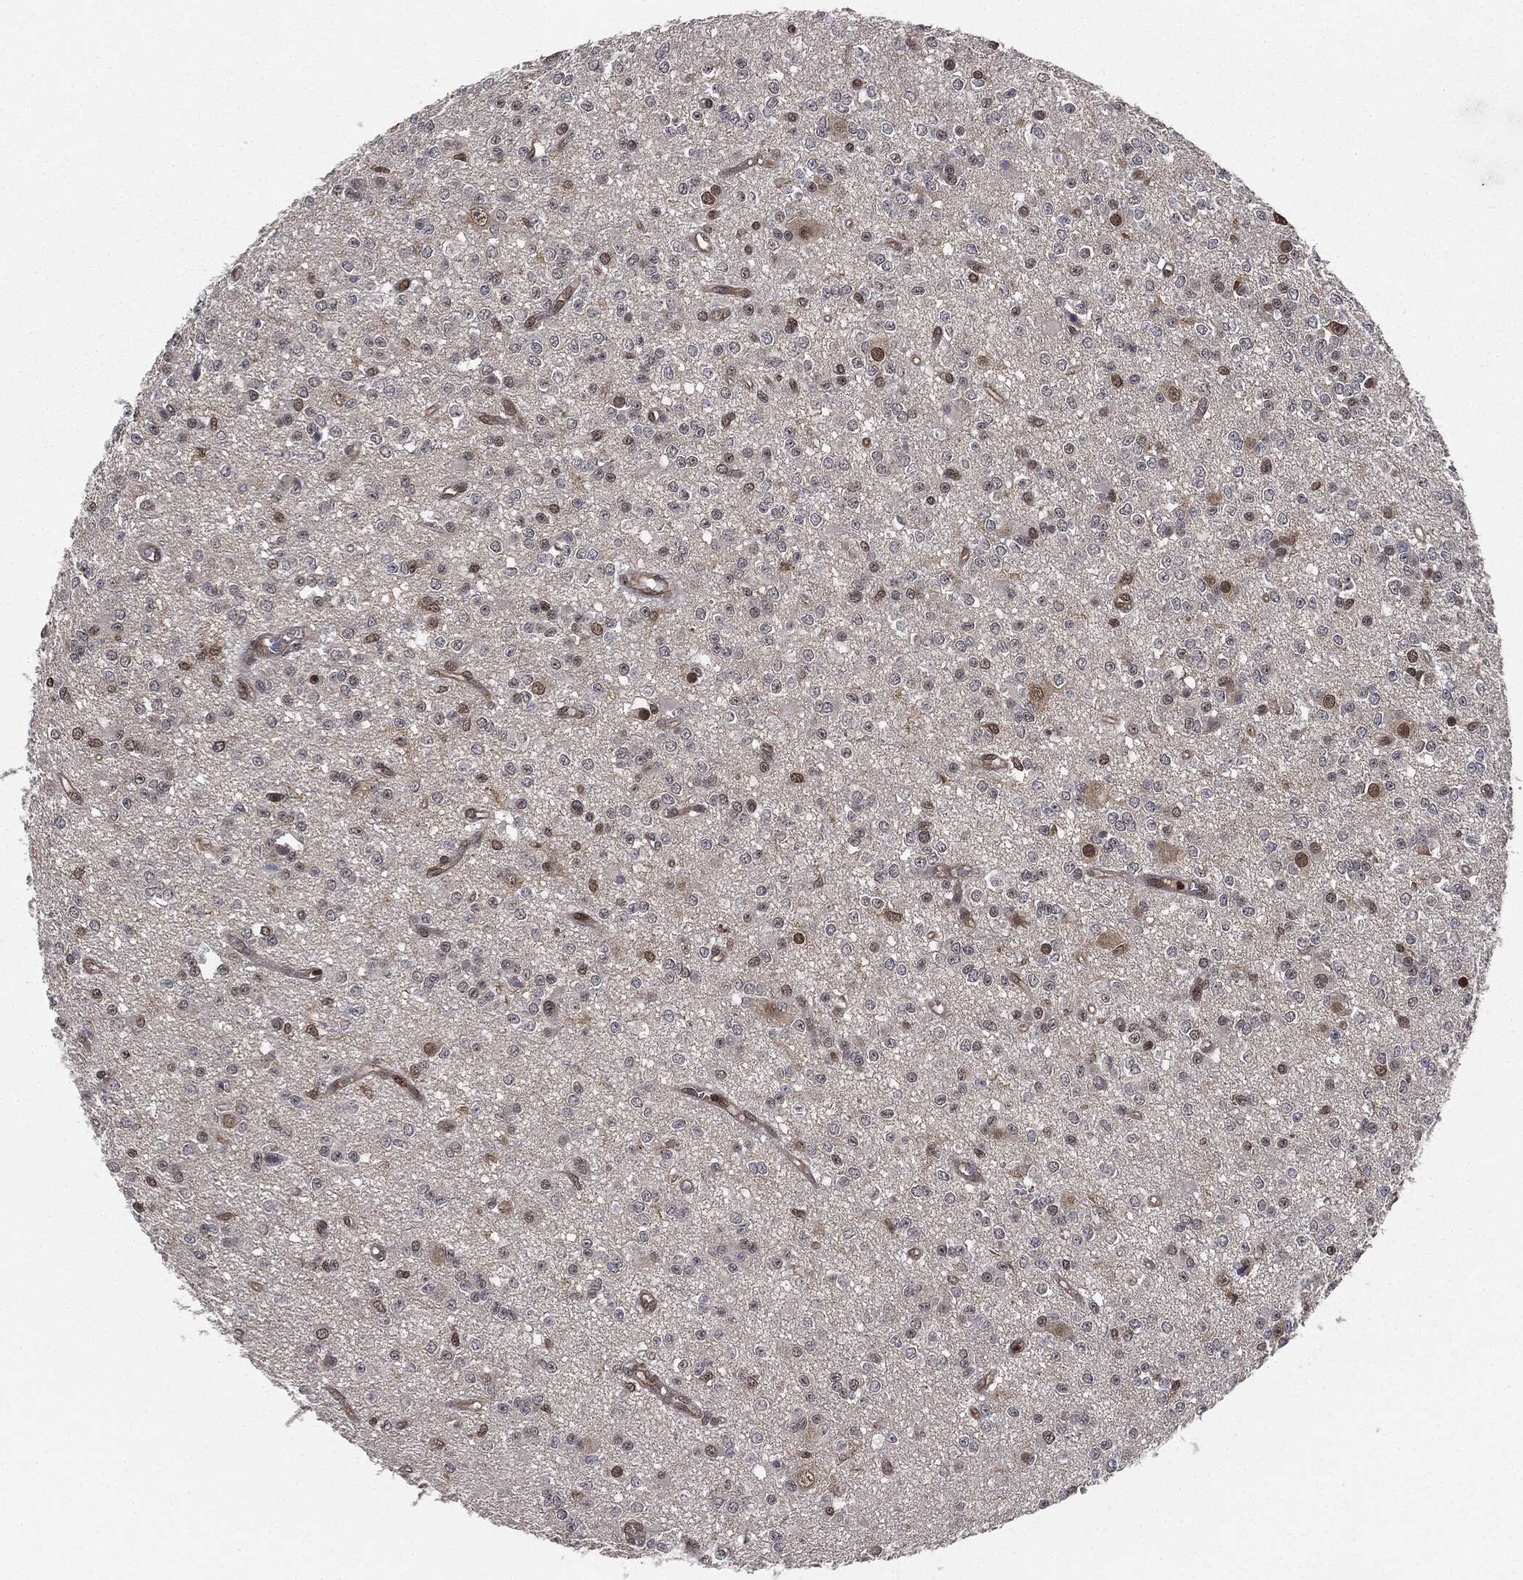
{"staining": {"intensity": "moderate", "quantity": "<25%", "location": "nuclear"}, "tissue": "glioma", "cell_type": "Tumor cells", "image_type": "cancer", "snomed": [{"axis": "morphology", "description": "Glioma, malignant, Low grade"}, {"axis": "topography", "description": "Brain"}], "caption": "Protein expression analysis of low-grade glioma (malignant) reveals moderate nuclear positivity in approximately <25% of tumor cells.", "gene": "TBC1D22A", "patient": {"sex": "female", "age": 45}}